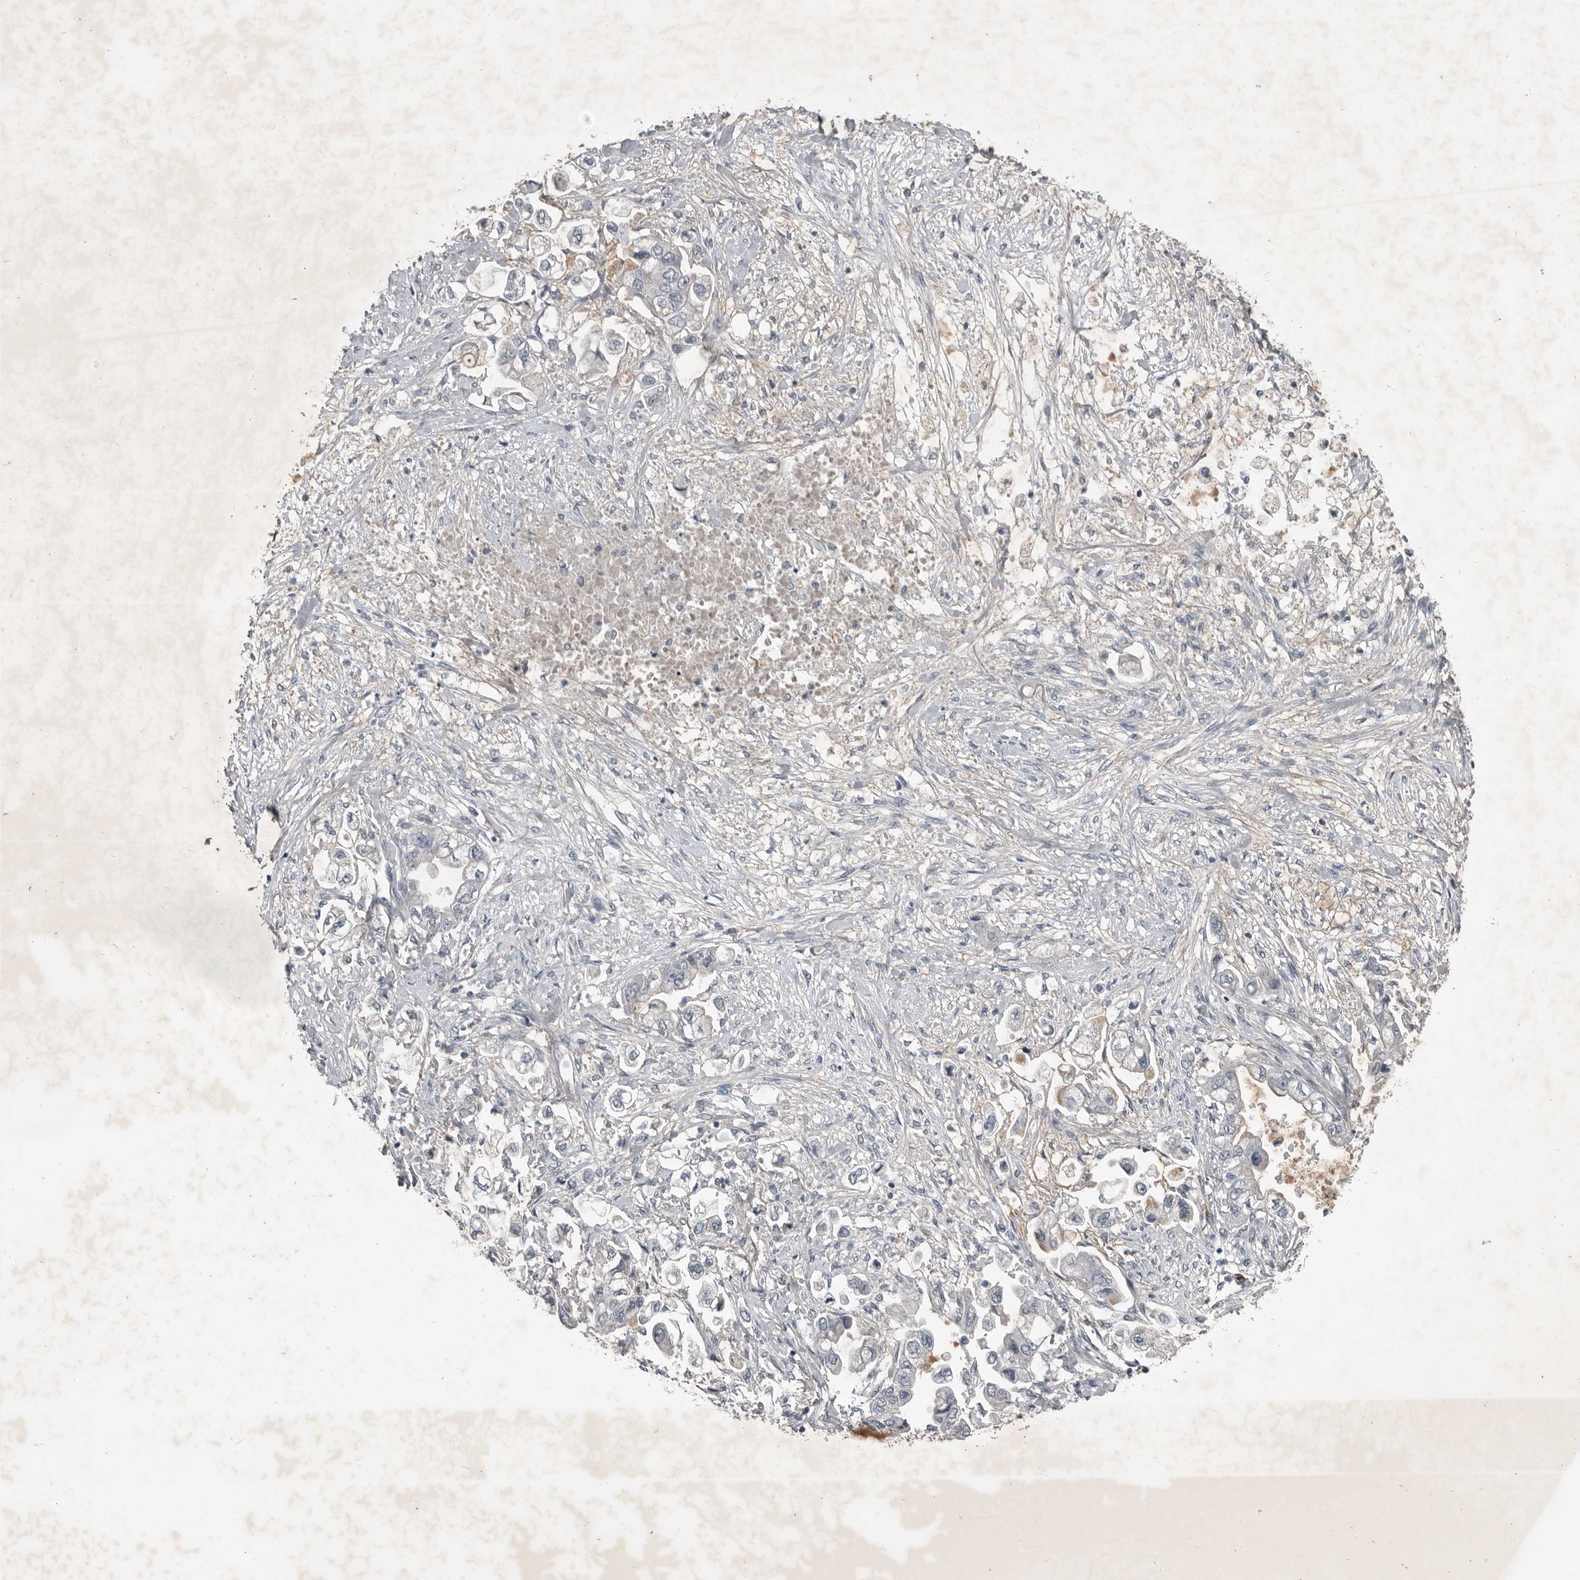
{"staining": {"intensity": "negative", "quantity": "none", "location": "none"}, "tissue": "stomach cancer", "cell_type": "Tumor cells", "image_type": "cancer", "snomed": [{"axis": "morphology", "description": "Adenocarcinoma, NOS"}, {"axis": "topography", "description": "Stomach"}], "caption": "Immunohistochemical staining of stomach adenocarcinoma demonstrates no significant positivity in tumor cells.", "gene": "C1orf216", "patient": {"sex": "male", "age": 62}}